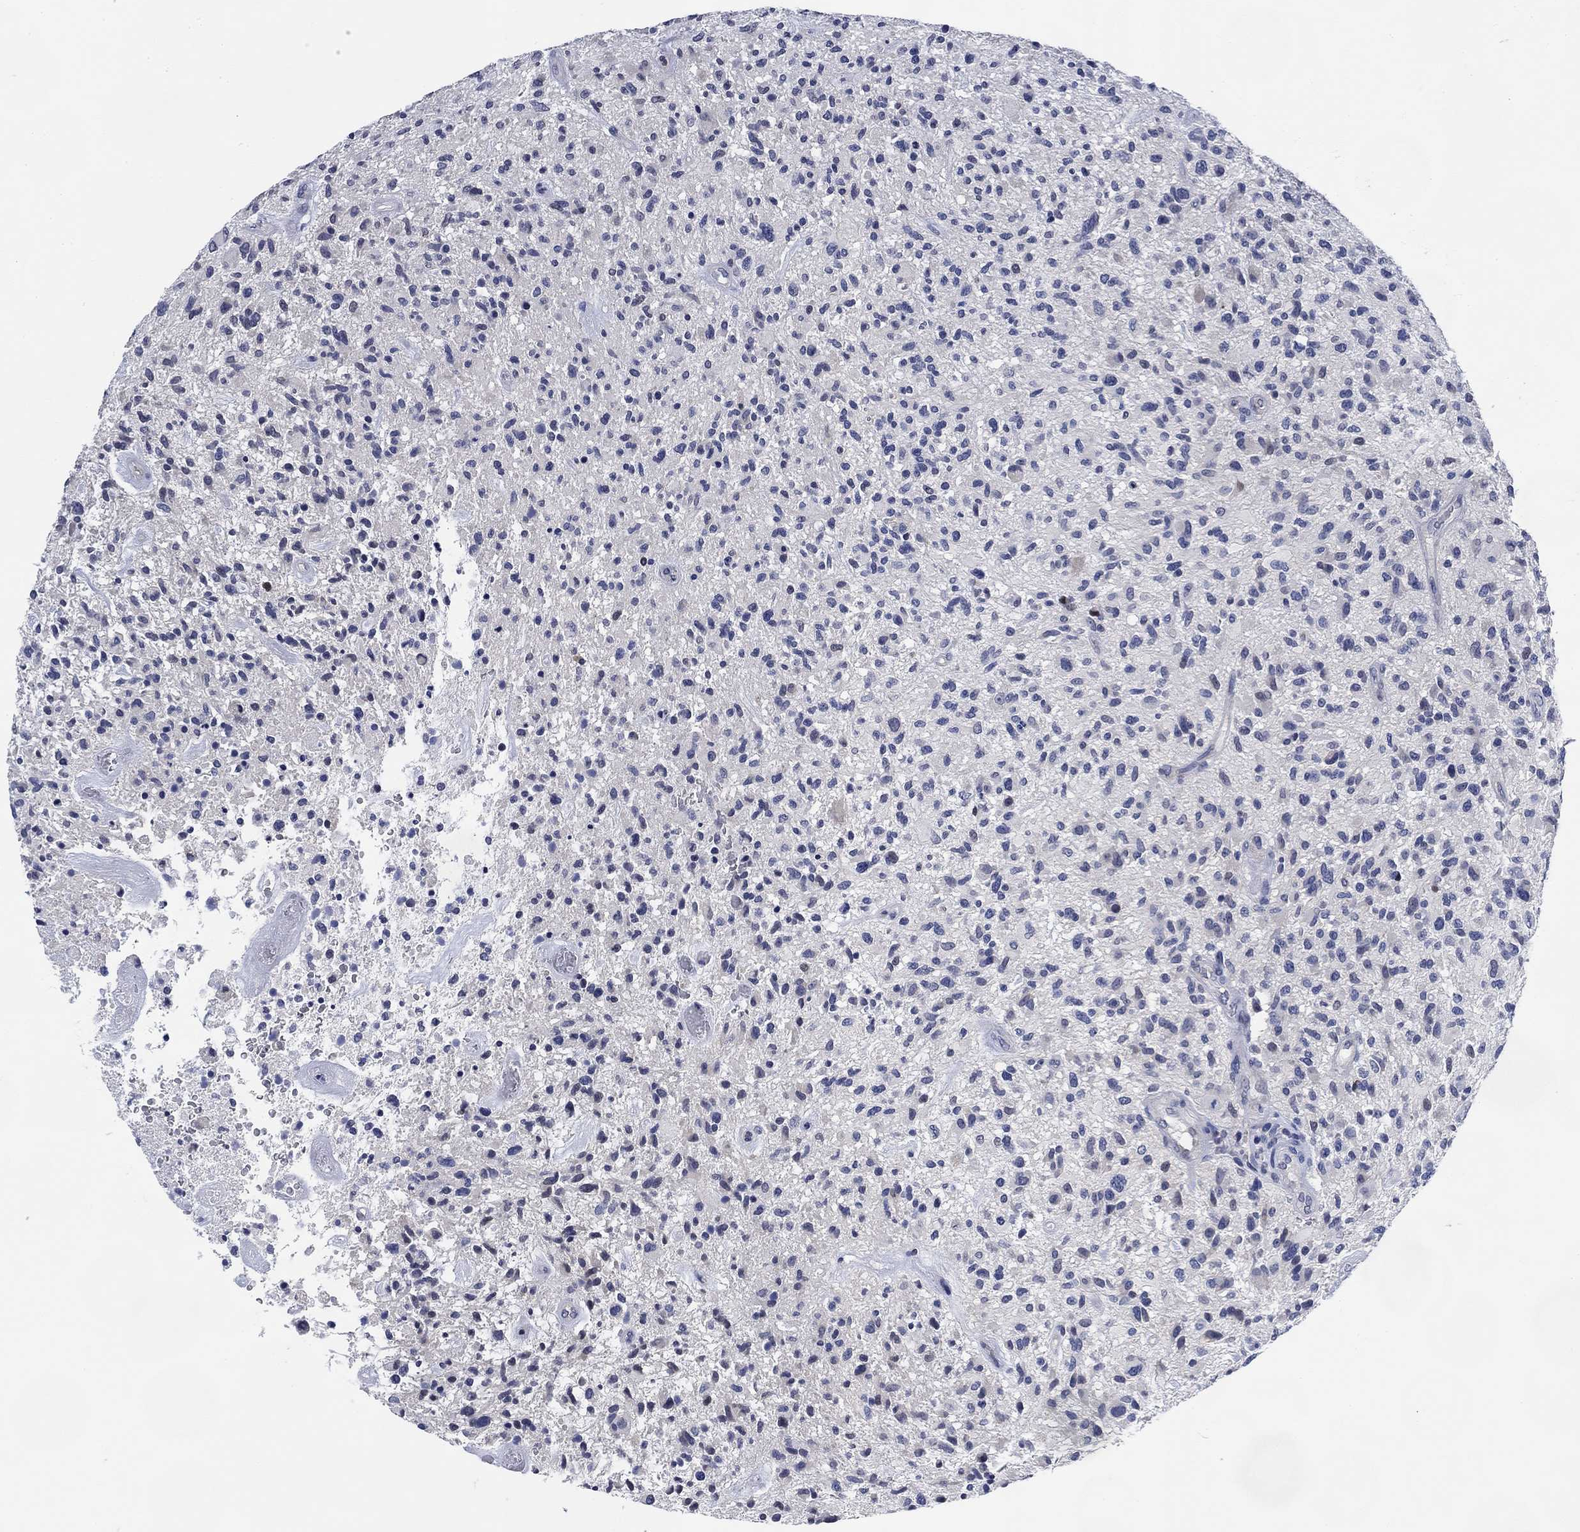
{"staining": {"intensity": "negative", "quantity": "none", "location": "none"}, "tissue": "glioma", "cell_type": "Tumor cells", "image_type": "cancer", "snomed": [{"axis": "morphology", "description": "Glioma, malignant, High grade"}, {"axis": "topography", "description": "Brain"}], "caption": "Protein analysis of glioma reveals no significant expression in tumor cells.", "gene": "DAZL", "patient": {"sex": "male", "age": 47}}